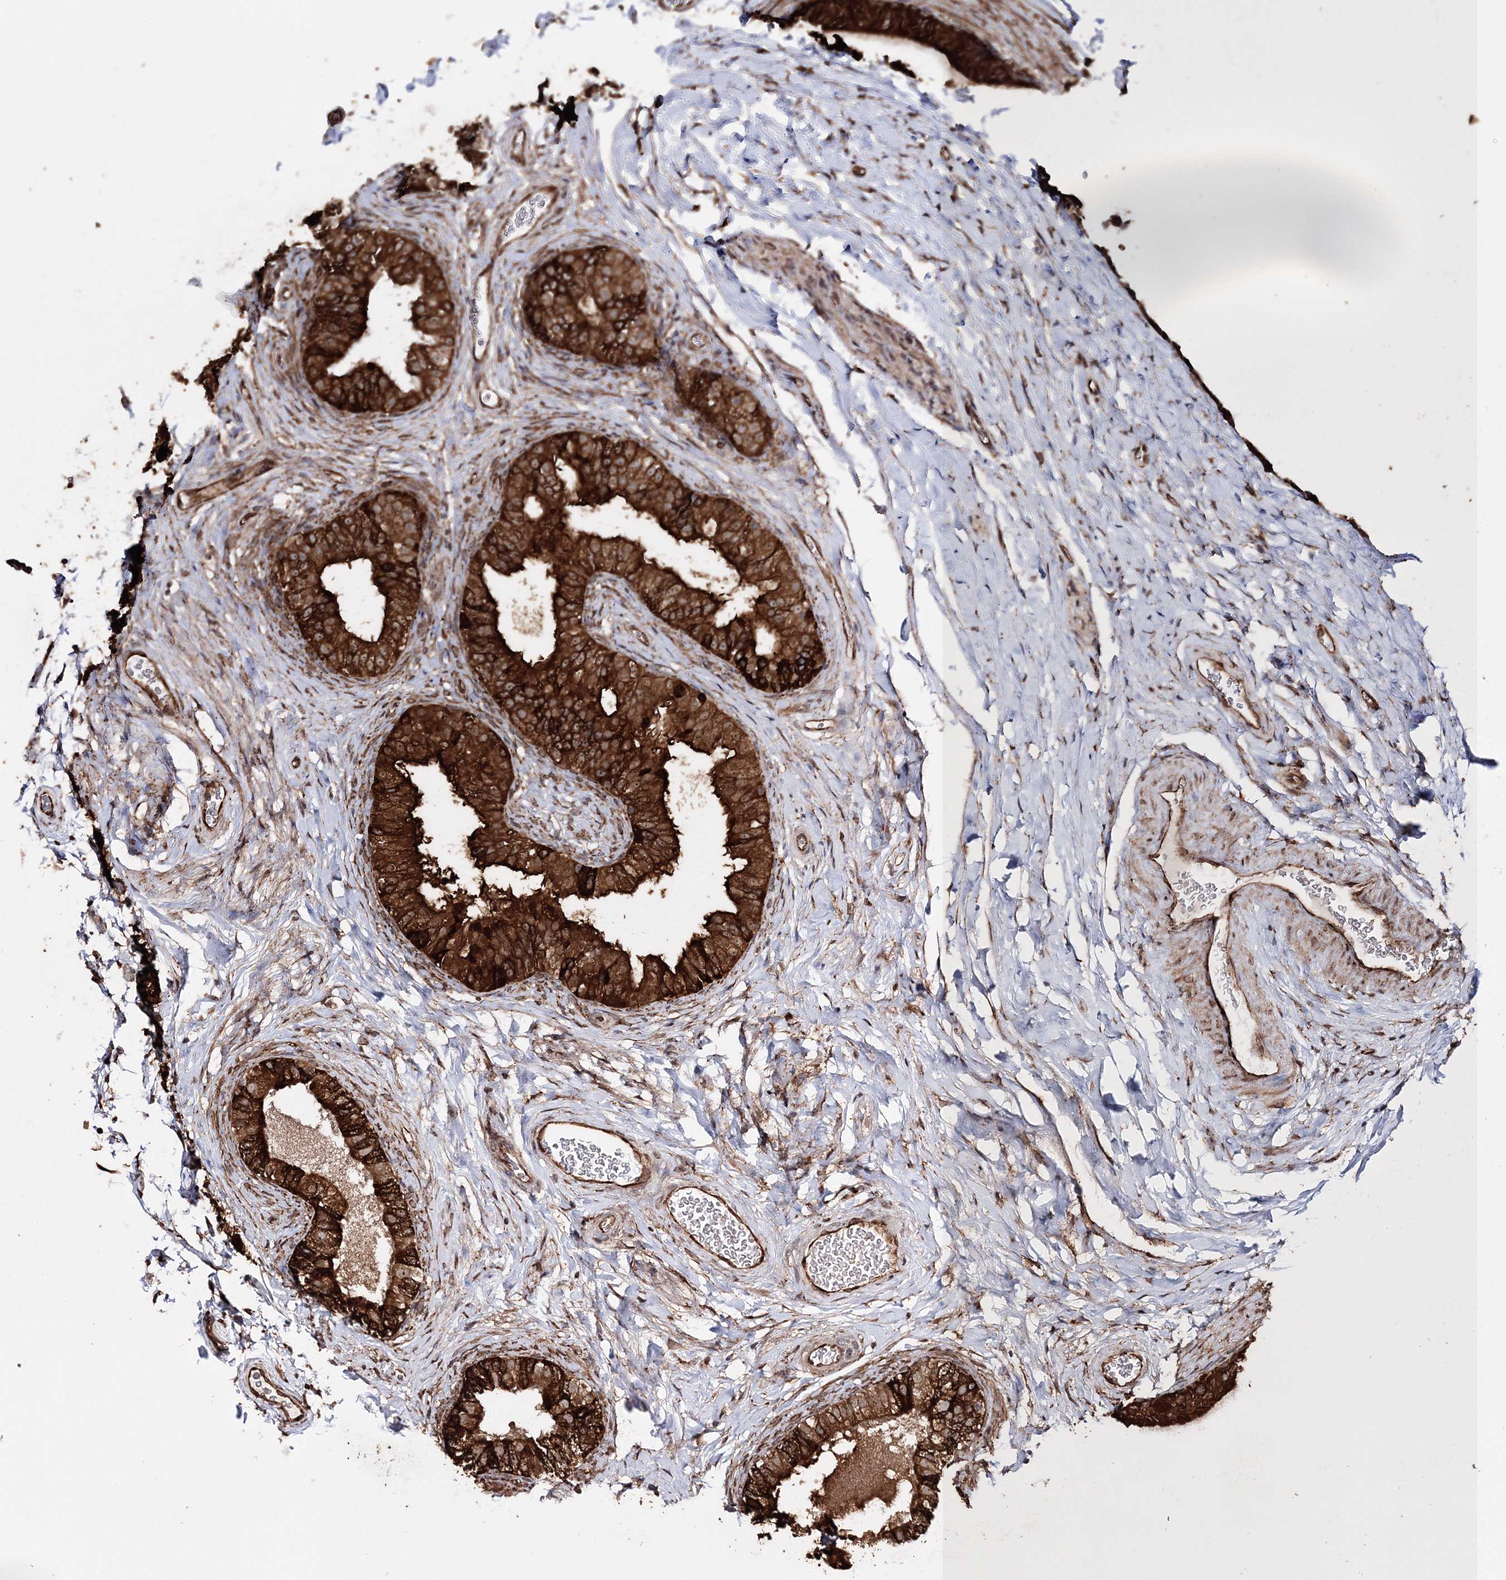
{"staining": {"intensity": "strong", "quantity": ">75%", "location": "cytoplasmic/membranous"}, "tissue": "epididymis", "cell_type": "Glandular cells", "image_type": "normal", "snomed": [{"axis": "morphology", "description": "Normal tissue, NOS"}, {"axis": "topography", "description": "Epididymis"}], "caption": "IHC photomicrograph of benign epididymis: epididymis stained using immunohistochemistry (IHC) demonstrates high levels of strong protein expression localized specifically in the cytoplasmic/membranous of glandular cells, appearing as a cytoplasmic/membranous brown color.", "gene": "SCRN3", "patient": {"sex": "male", "age": 49}}